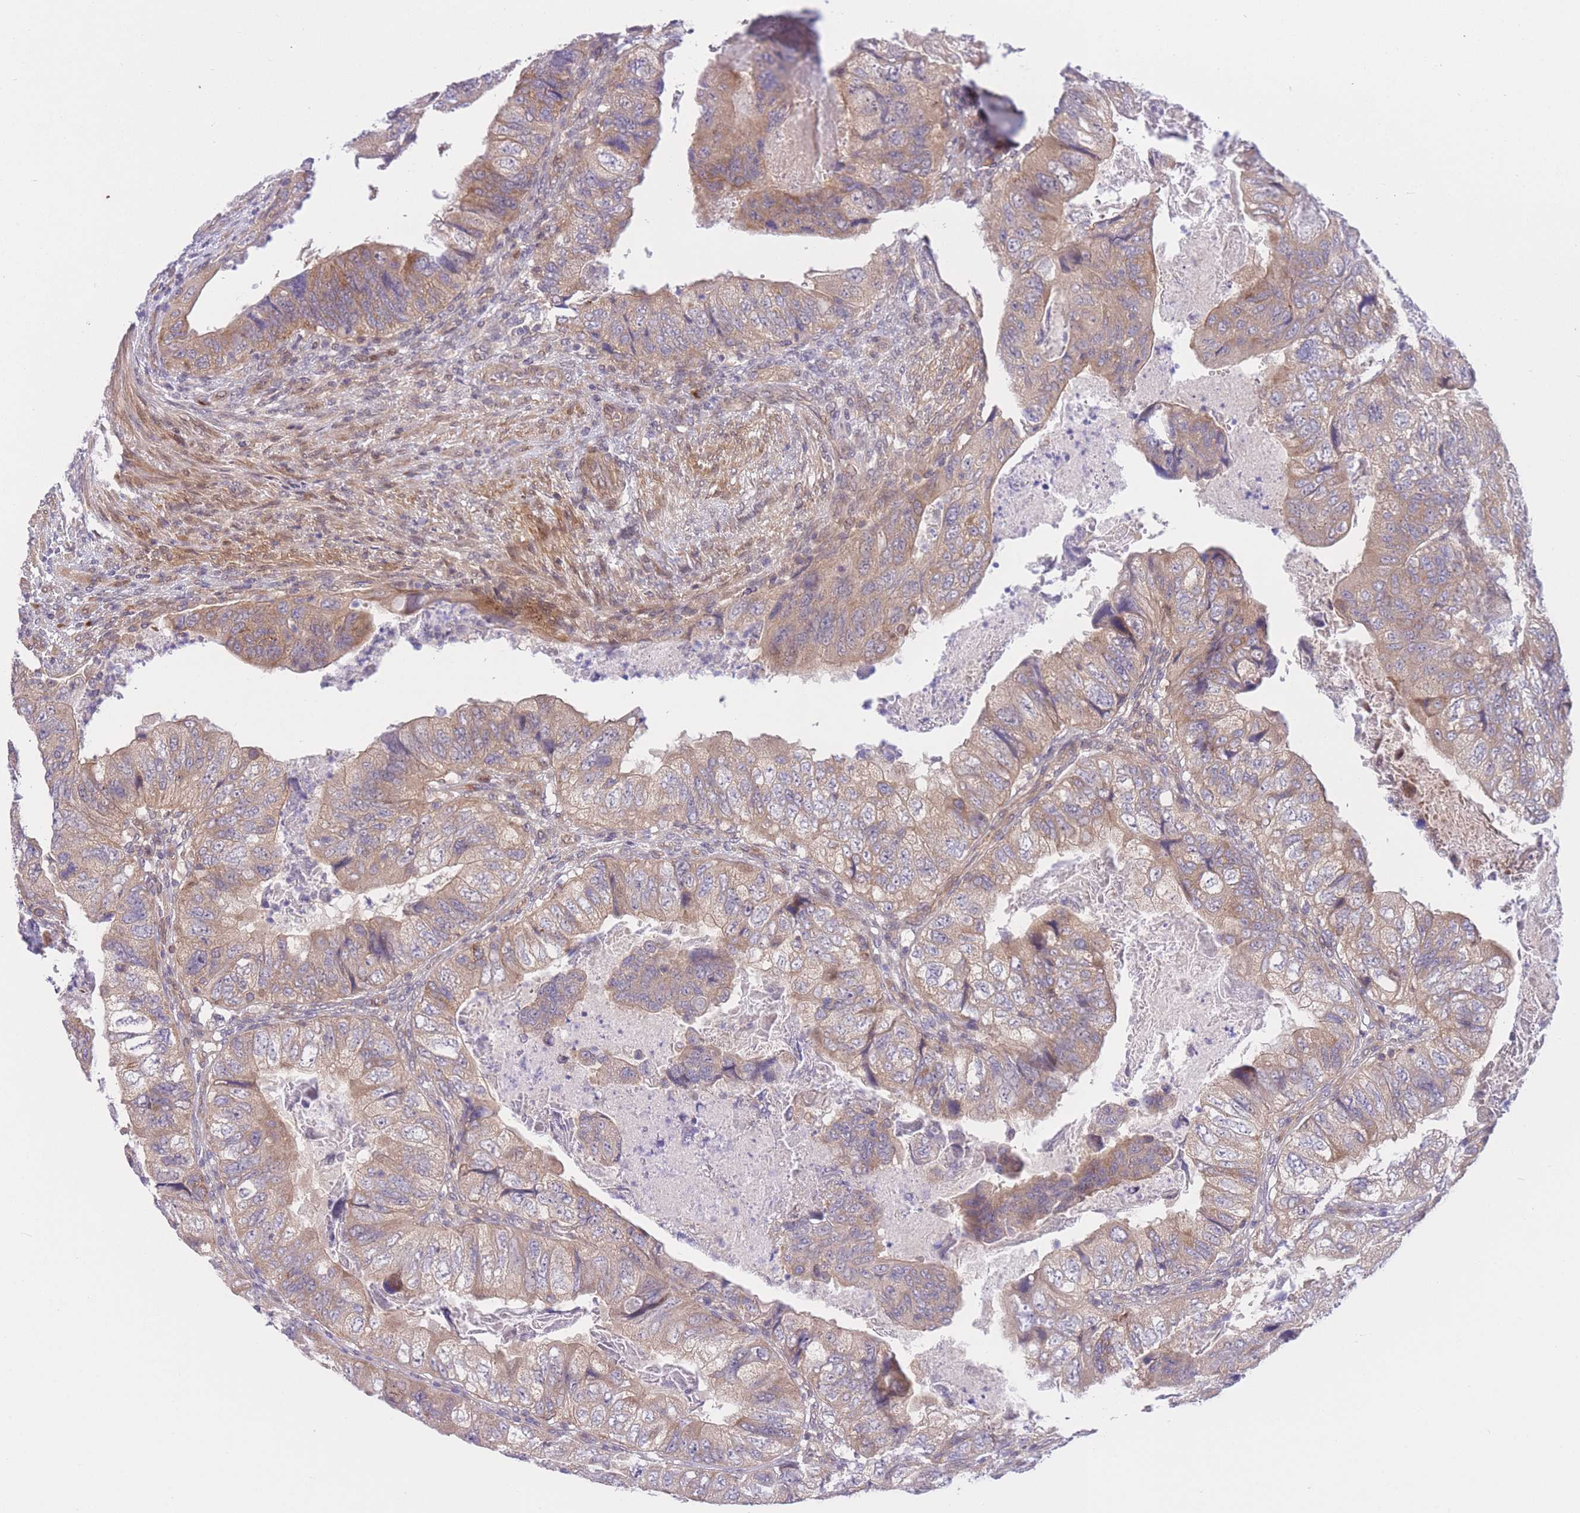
{"staining": {"intensity": "moderate", "quantity": "25%-75%", "location": "cytoplasmic/membranous"}, "tissue": "colorectal cancer", "cell_type": "Tumor cells", "image_type": "cancer", "snomed": [{"axis": "morphology", "description": "Adenocarcinoma, NOS"}, {"axis": "topography", "description": "Rectum"}], "caption": "DAB immunohistochemical staining of human colorectal cancer (adenocarcinoma) reveals moderate cytoplasmic/membranous protein staining in approximately 25%-75% of tumor cells. The staining is performed using DAB (3,3'-diaminobenzidine) brown chromogen to label protein expression. The nuclei are counter-stained blue using hematoxylin.", "gene": "CDC25B", "patient": {"sex": "male", "age": 63}}